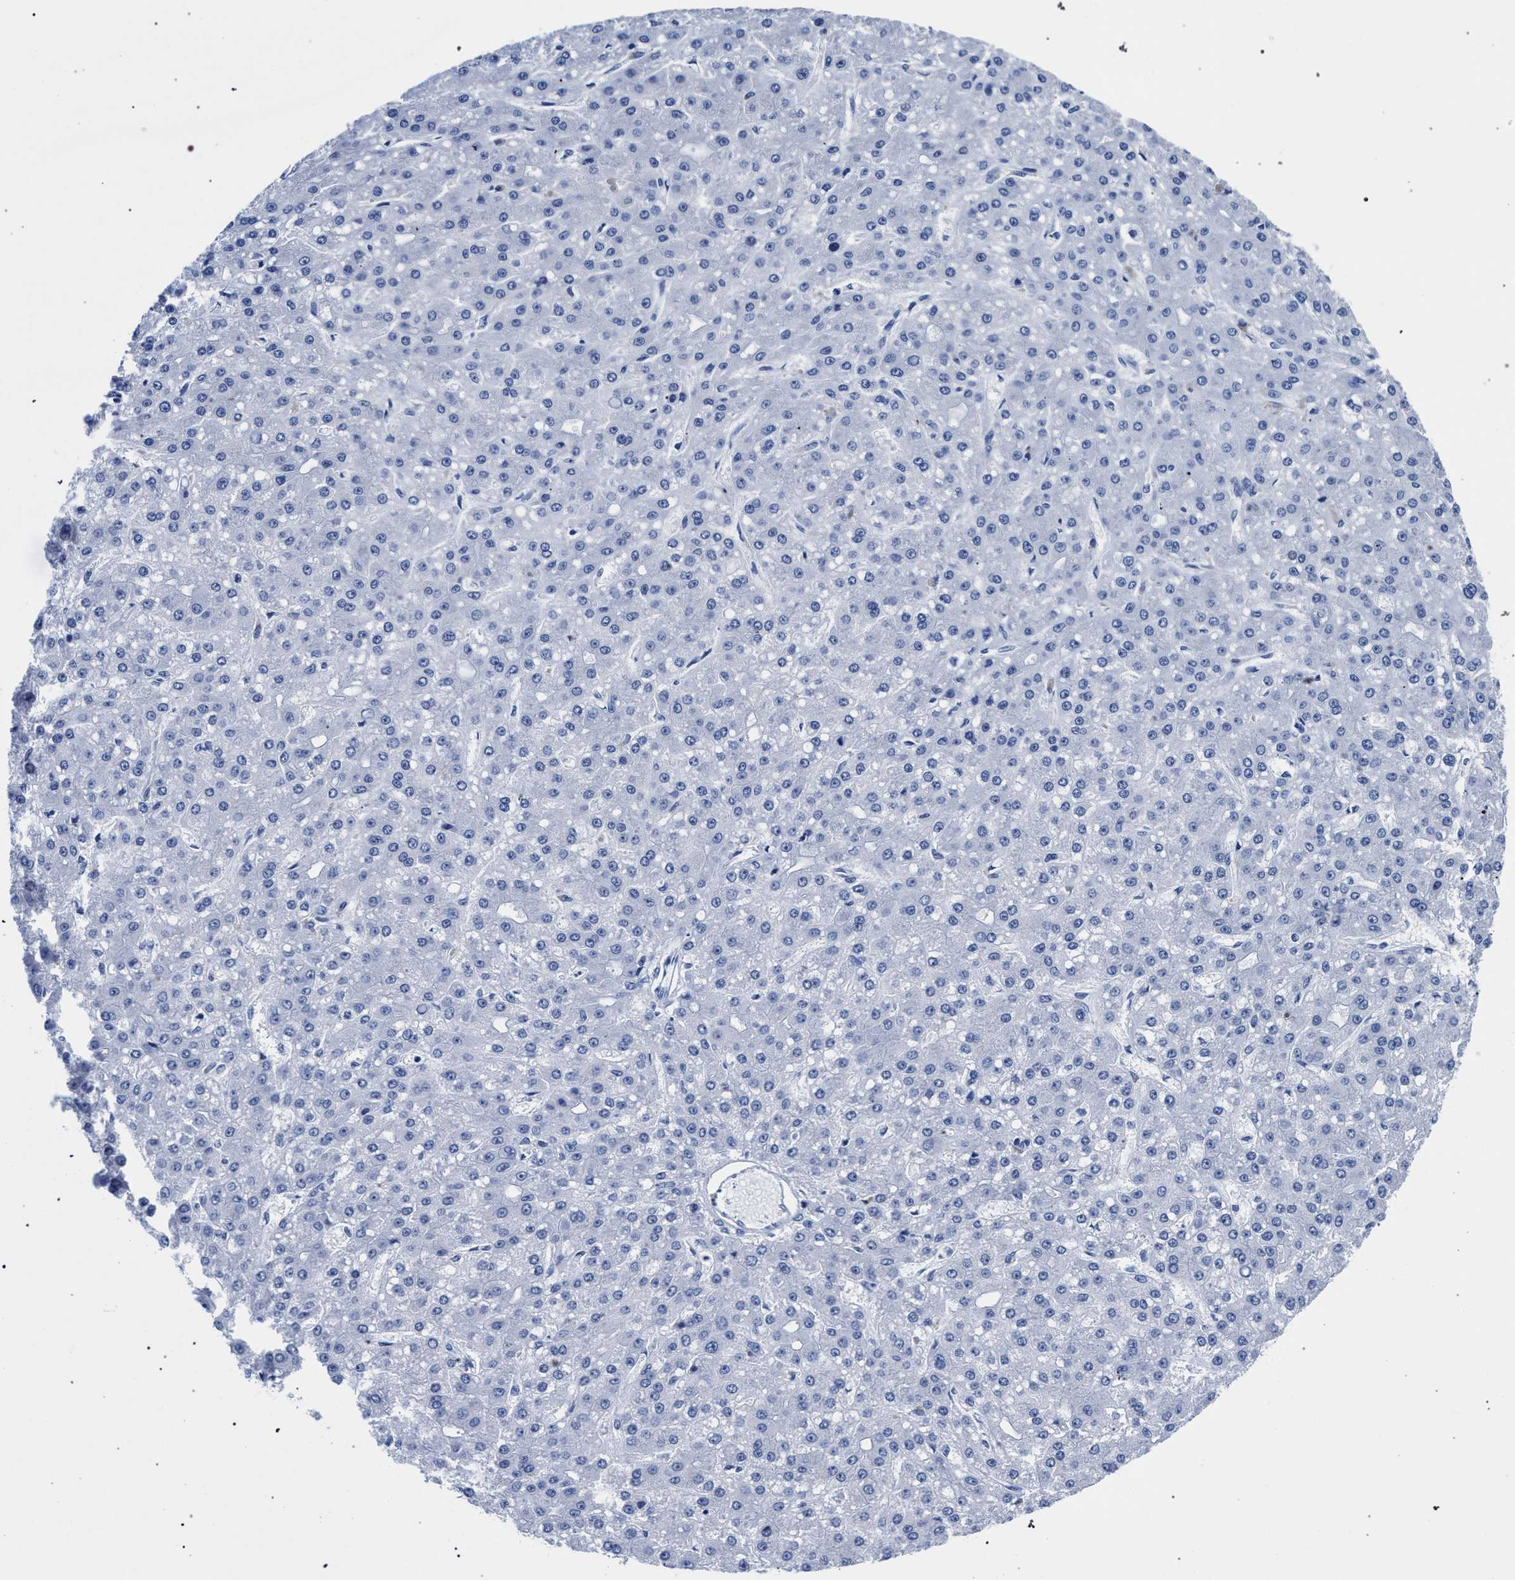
{"staining": {"intensity": "negative", "quantity": "none", "location": "none"}, "tissue": "liver cancer", "cell_type": "Tumor cells", "image_type": "cancer", "snomed": [{"axis": "morphology", "description": "Carcinoma, Hepatocellular, NOS"}, {"axis": "topography", "description": "Liver"}], "caption": "DAB (3,3'-diaminobenzidine) immunohistochemical staining of human hepatocellular carcinoma (liver) exhibits no significant staining in tumor cells. (IHC, brightfield microscopy, high magnification).", "gene": "AKAP4", "patient": {"sex": "male", "age": 67}}